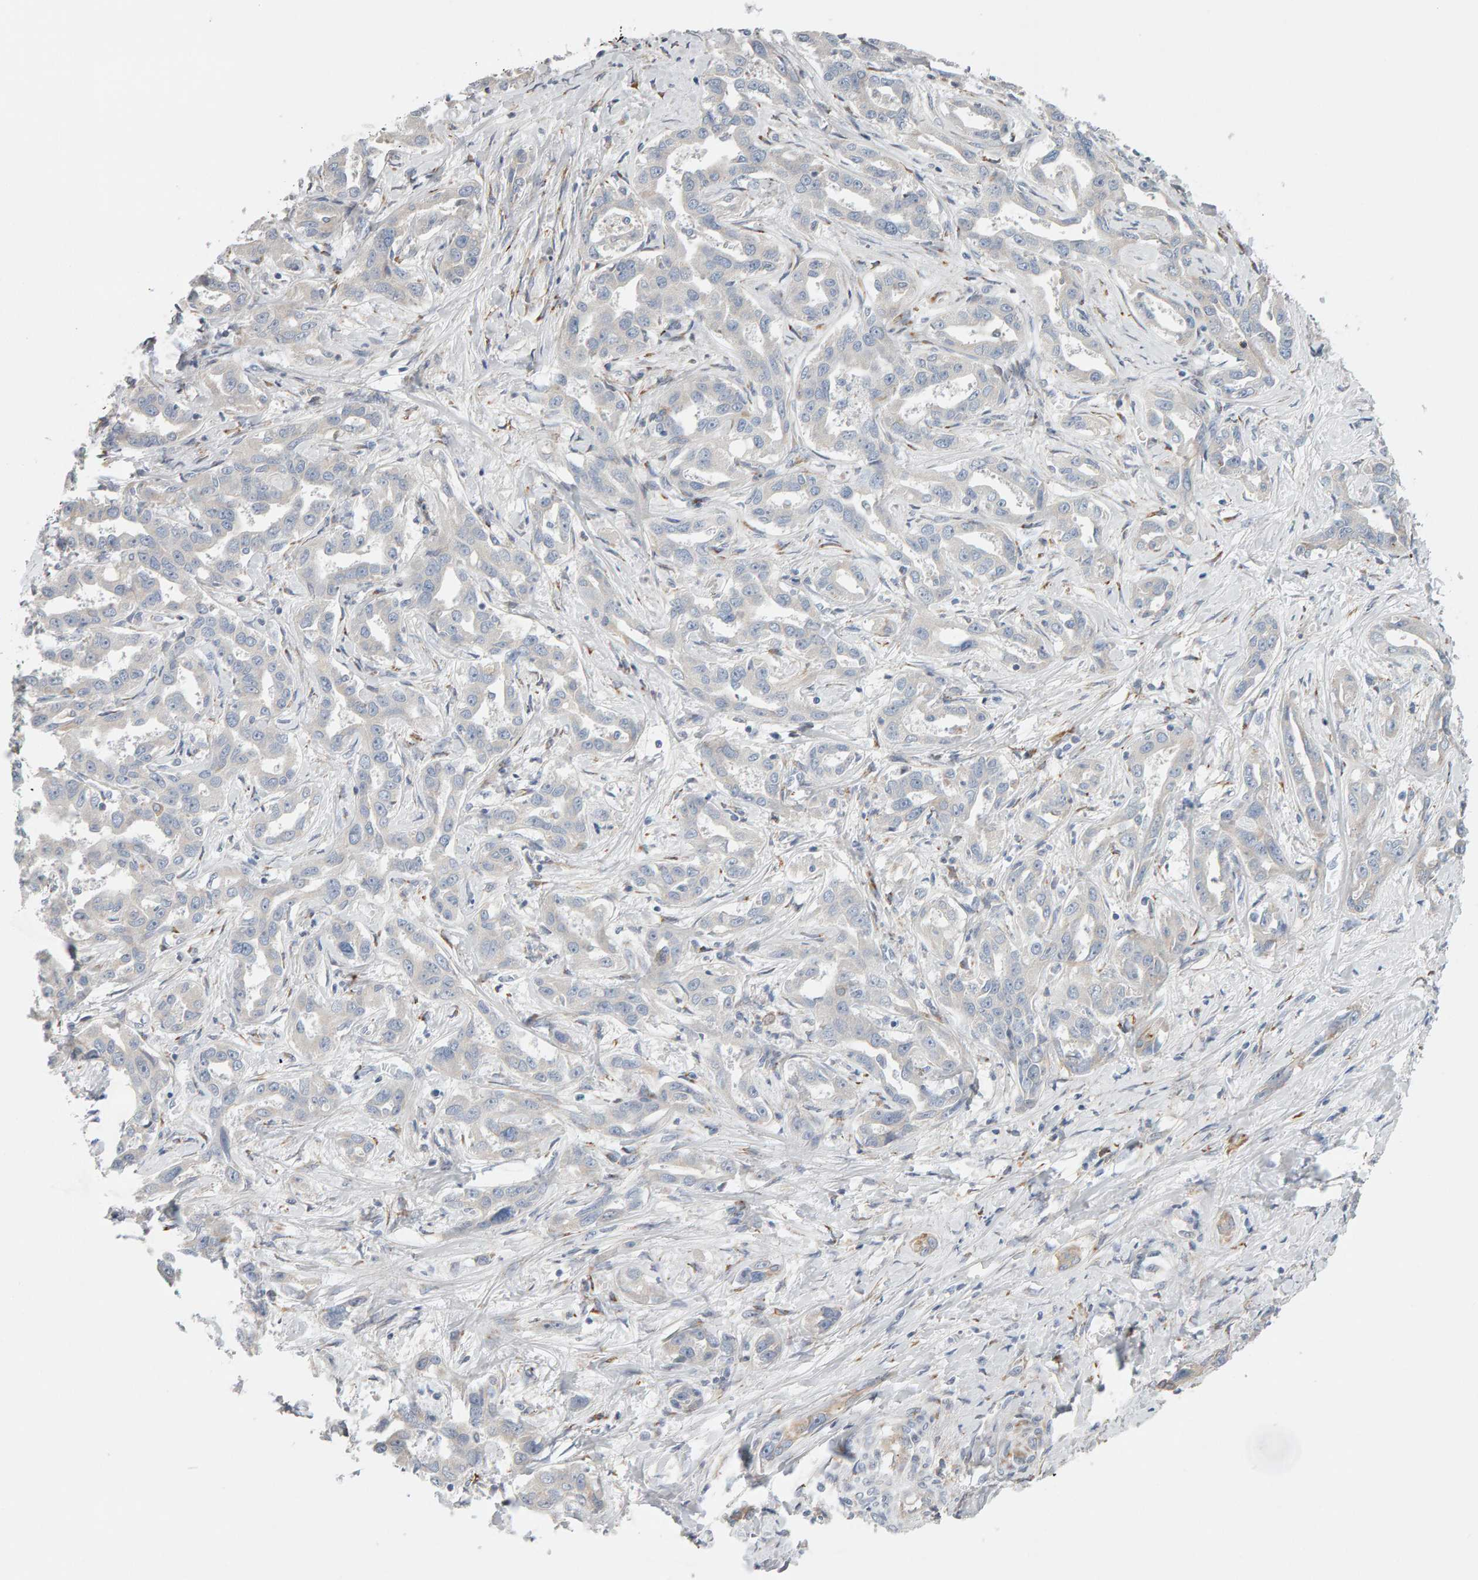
{"staining": {"intensity": "negative", "quantity": "none", "location": "none"}, "tissue": "liver cancer", "cell_type": "Tumor cells", "image_type": "cancer", "snomed": [{"axis": "morphology", "description": "Cholangiocarcinoma"}, {"axis": "topography", "description": "Liver"}], "caption": "Tumor cells show no significant expression in liver cancer (cholangiocarcinoma).", "gene": "ENGASE", "patient": {"sex": "male", "age": 59}}